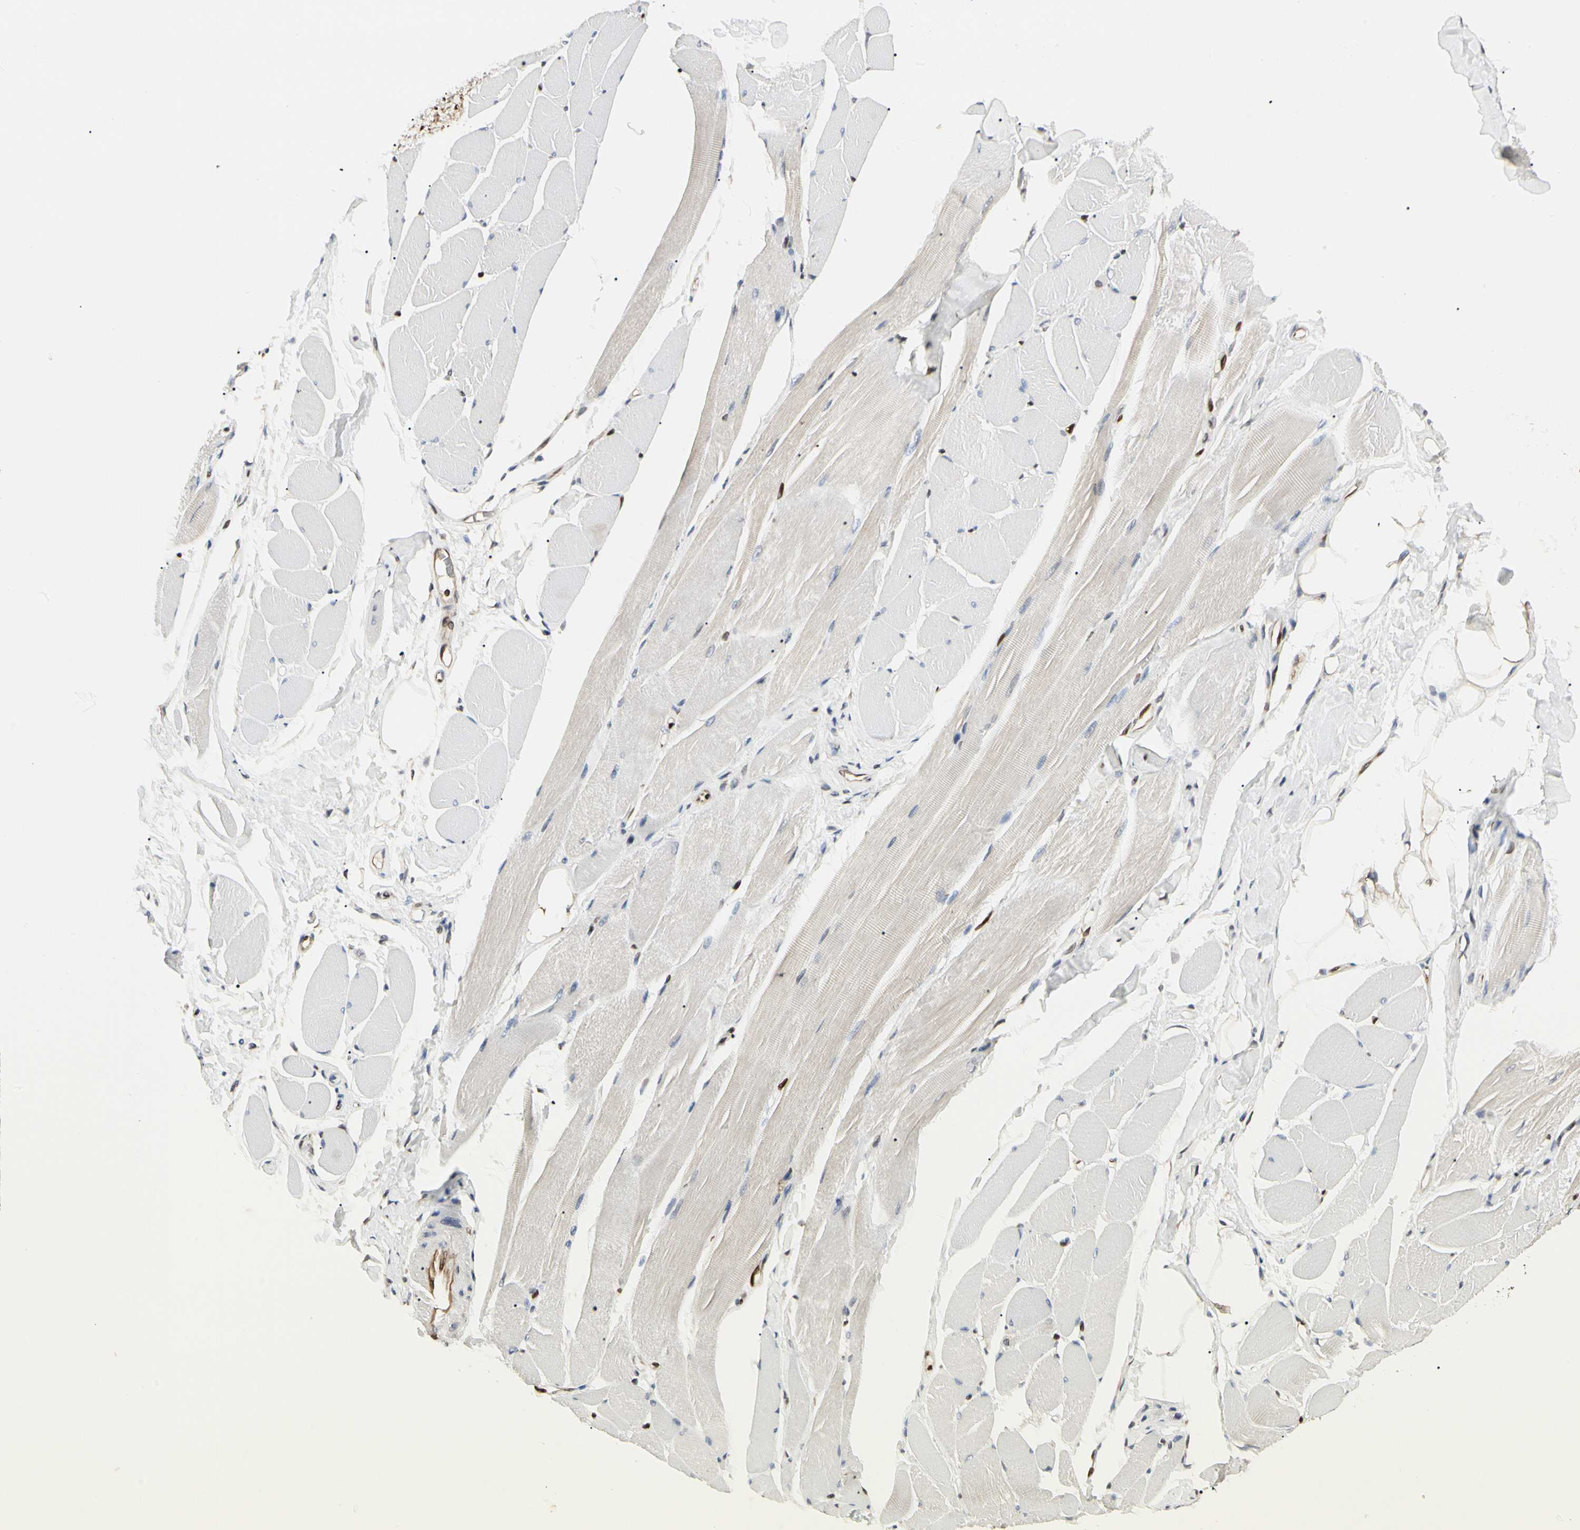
{"staining": {"intensity": "negative", "quantity": "none", "location": "none"}, "tissue": "skeletal muscle", "cell_type": "Myocytes", "image_type": "normal", "snomed": [{"axis": "morphology", "description": "Normal tissue, NOS"}, {"axis": "topography", "description": "Skeletal muscle"}, {"axis": "topography", "description": "Peripheral nerve tissue"}], "caption": "IHC of benign human skeletal muscle displays no staining in myocytes. (DAB (3,3'-diaminobenzidine) IHC visualized using brightfield microscopy, high magnification).", "gene": "TMPO", "patient": {"sex": "female", "age": 84}}